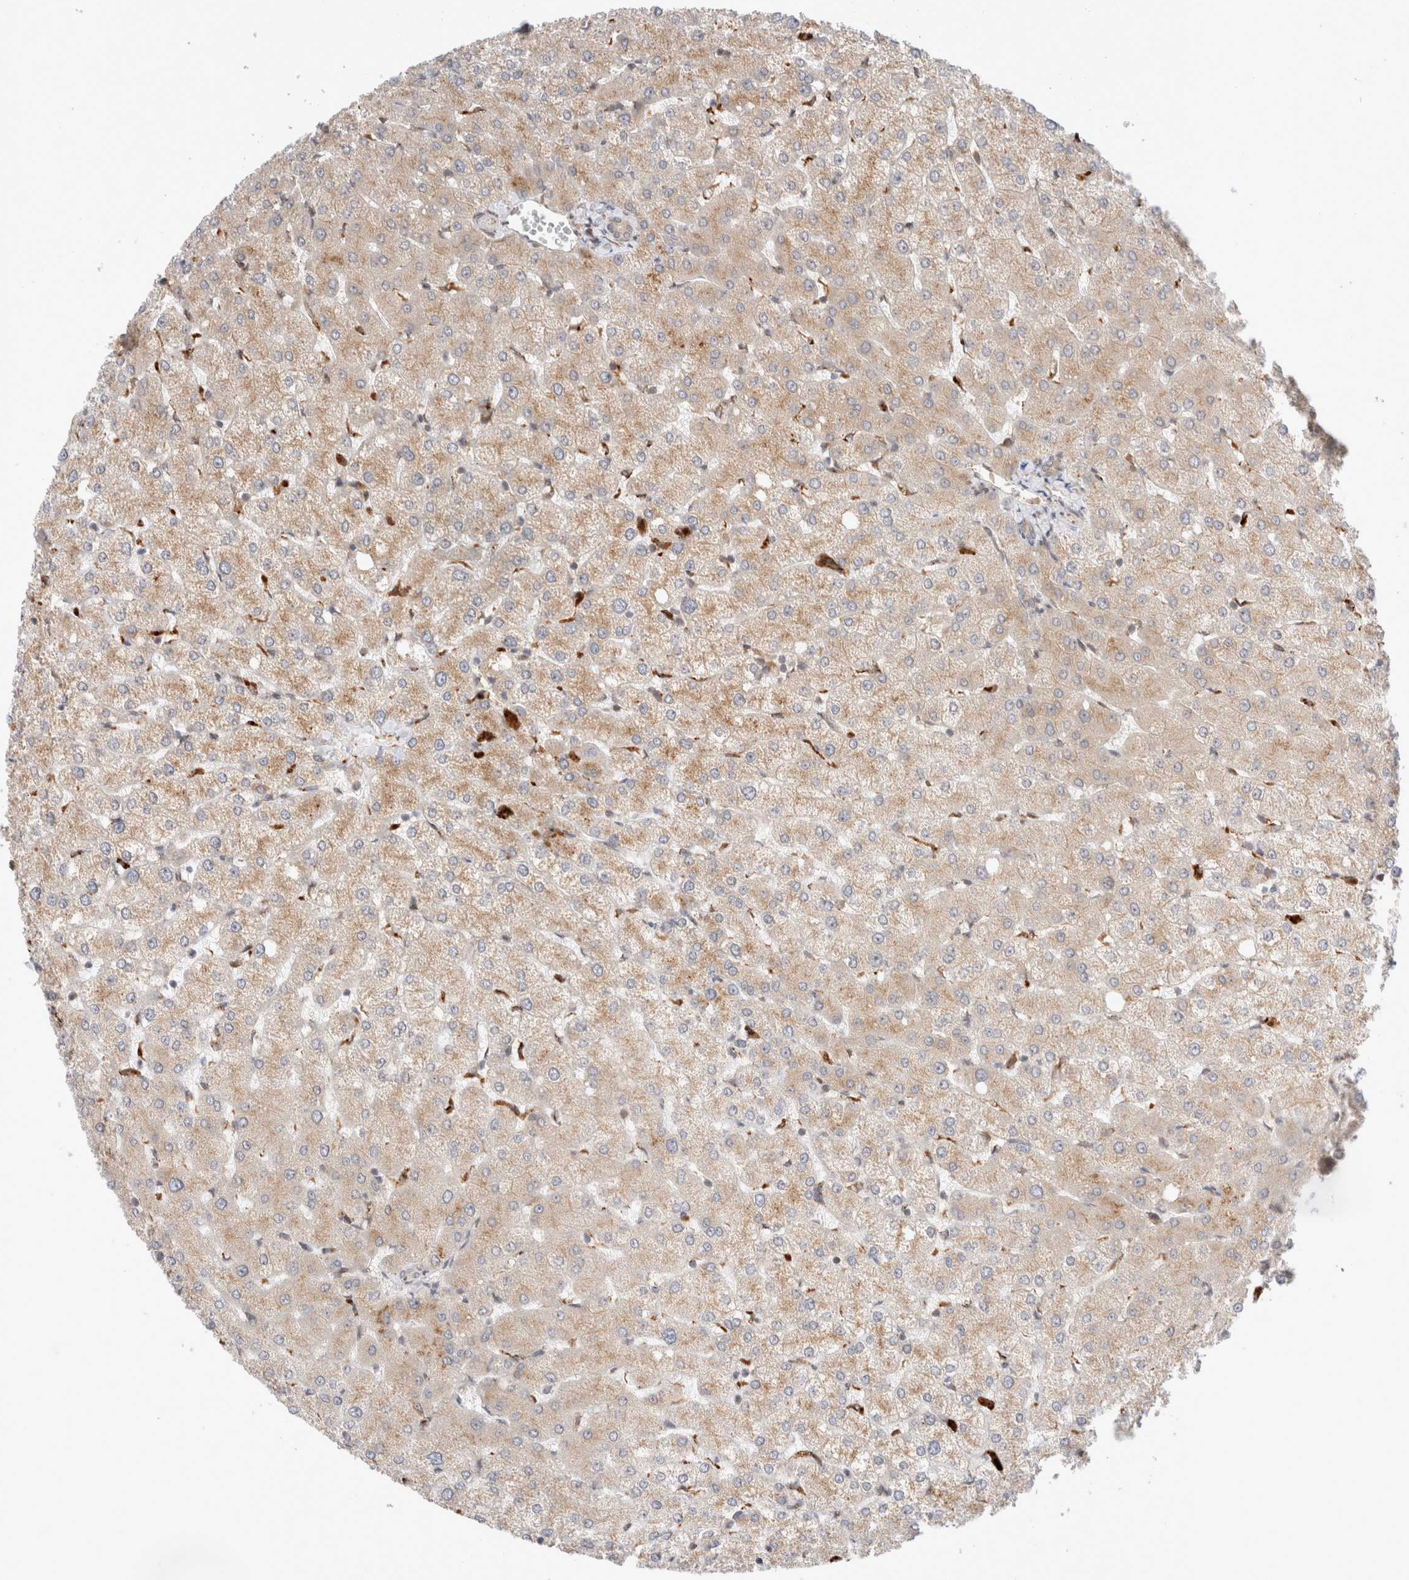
{"staining": {"intensity": "weak", "quantity": ">75%", "location": "cytoplasmic/membranous"}, "tissue": "liver", "cell_type": "Cholangiocytes", "image_type": "normal", "snomed": [{"axis": "morphology", "description": "Normal tissue, NOS"}, {"axis": "topography", "description": "Liver"}], "caption": "Immunohistochemistry (IHC) of unremarkable liver shows low levels of weak cytoplasmic/membranous staining in approximately >75% of cholangiocytes.", "gene": "GCN1", "patient": {"sex": "female", "age": 54}}